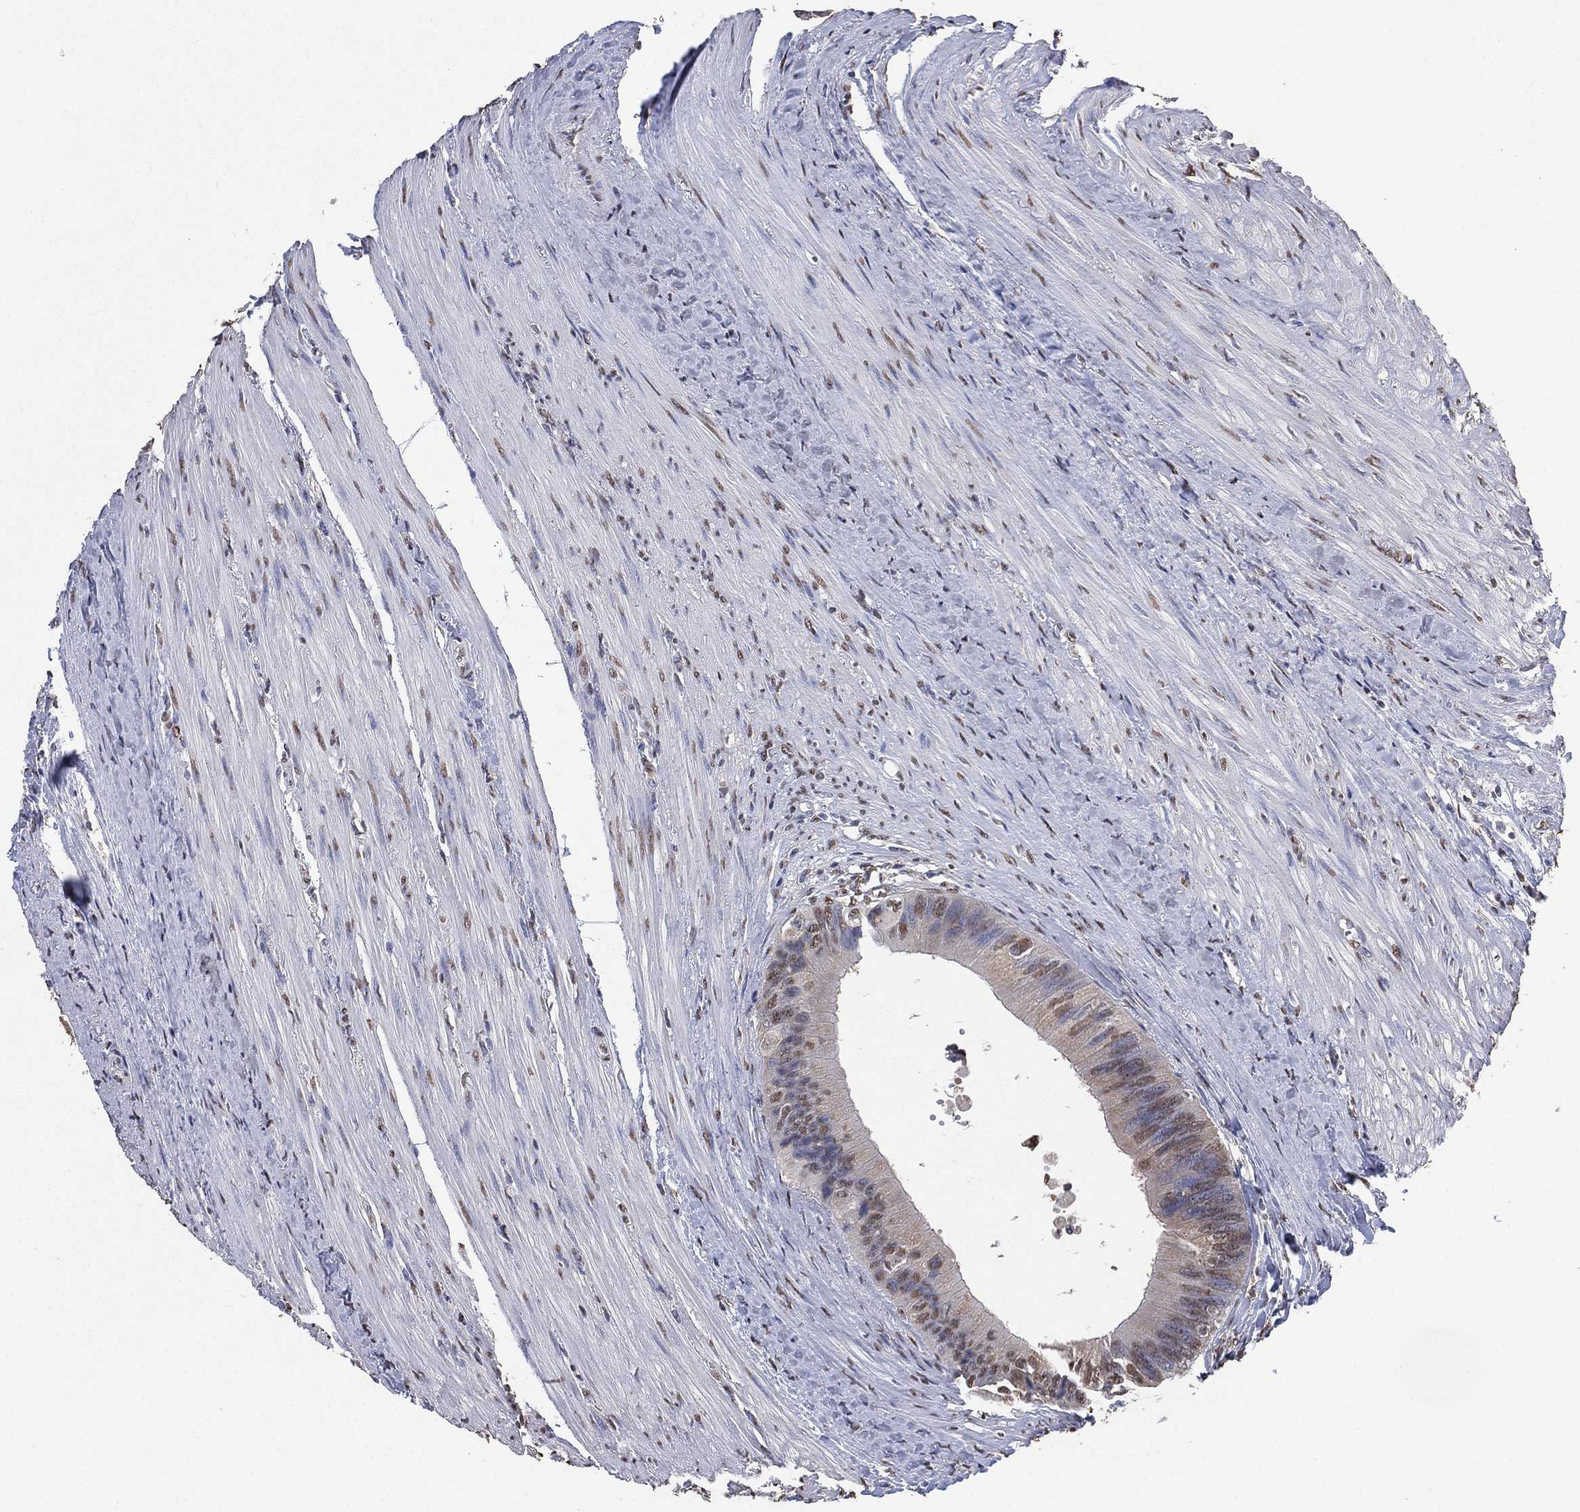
{"staining": {"intensity": "moderate", "quantity": "<25%", "location": "nuclear"}, "tissue": "colorectal cancer", "cell_type": "Tumor cells", "image_type": "cancer", "snomed": [{"axis": "morphology", "description": "Normal tissue, NOS"}, {"axis": "morphology", "description": "Adenocarcinoma, NOS"}, {"axis": "topography", "description": "Colon"}], "caption": "IHC staining of colorectal cancer (adenocarcinoma), which exhibits low levels of moderate nuclear staining in about <25% of tumor cells indicating moderate nuclear protein expression. The staining was performed using DAB (3,3'-diaminobenzidine) (brown) for protein detection and nuclei were counterstained in hematoxylin (blue).", "gene": "ALDH7A1", "patient": {"sex": "male", "age": 65}}